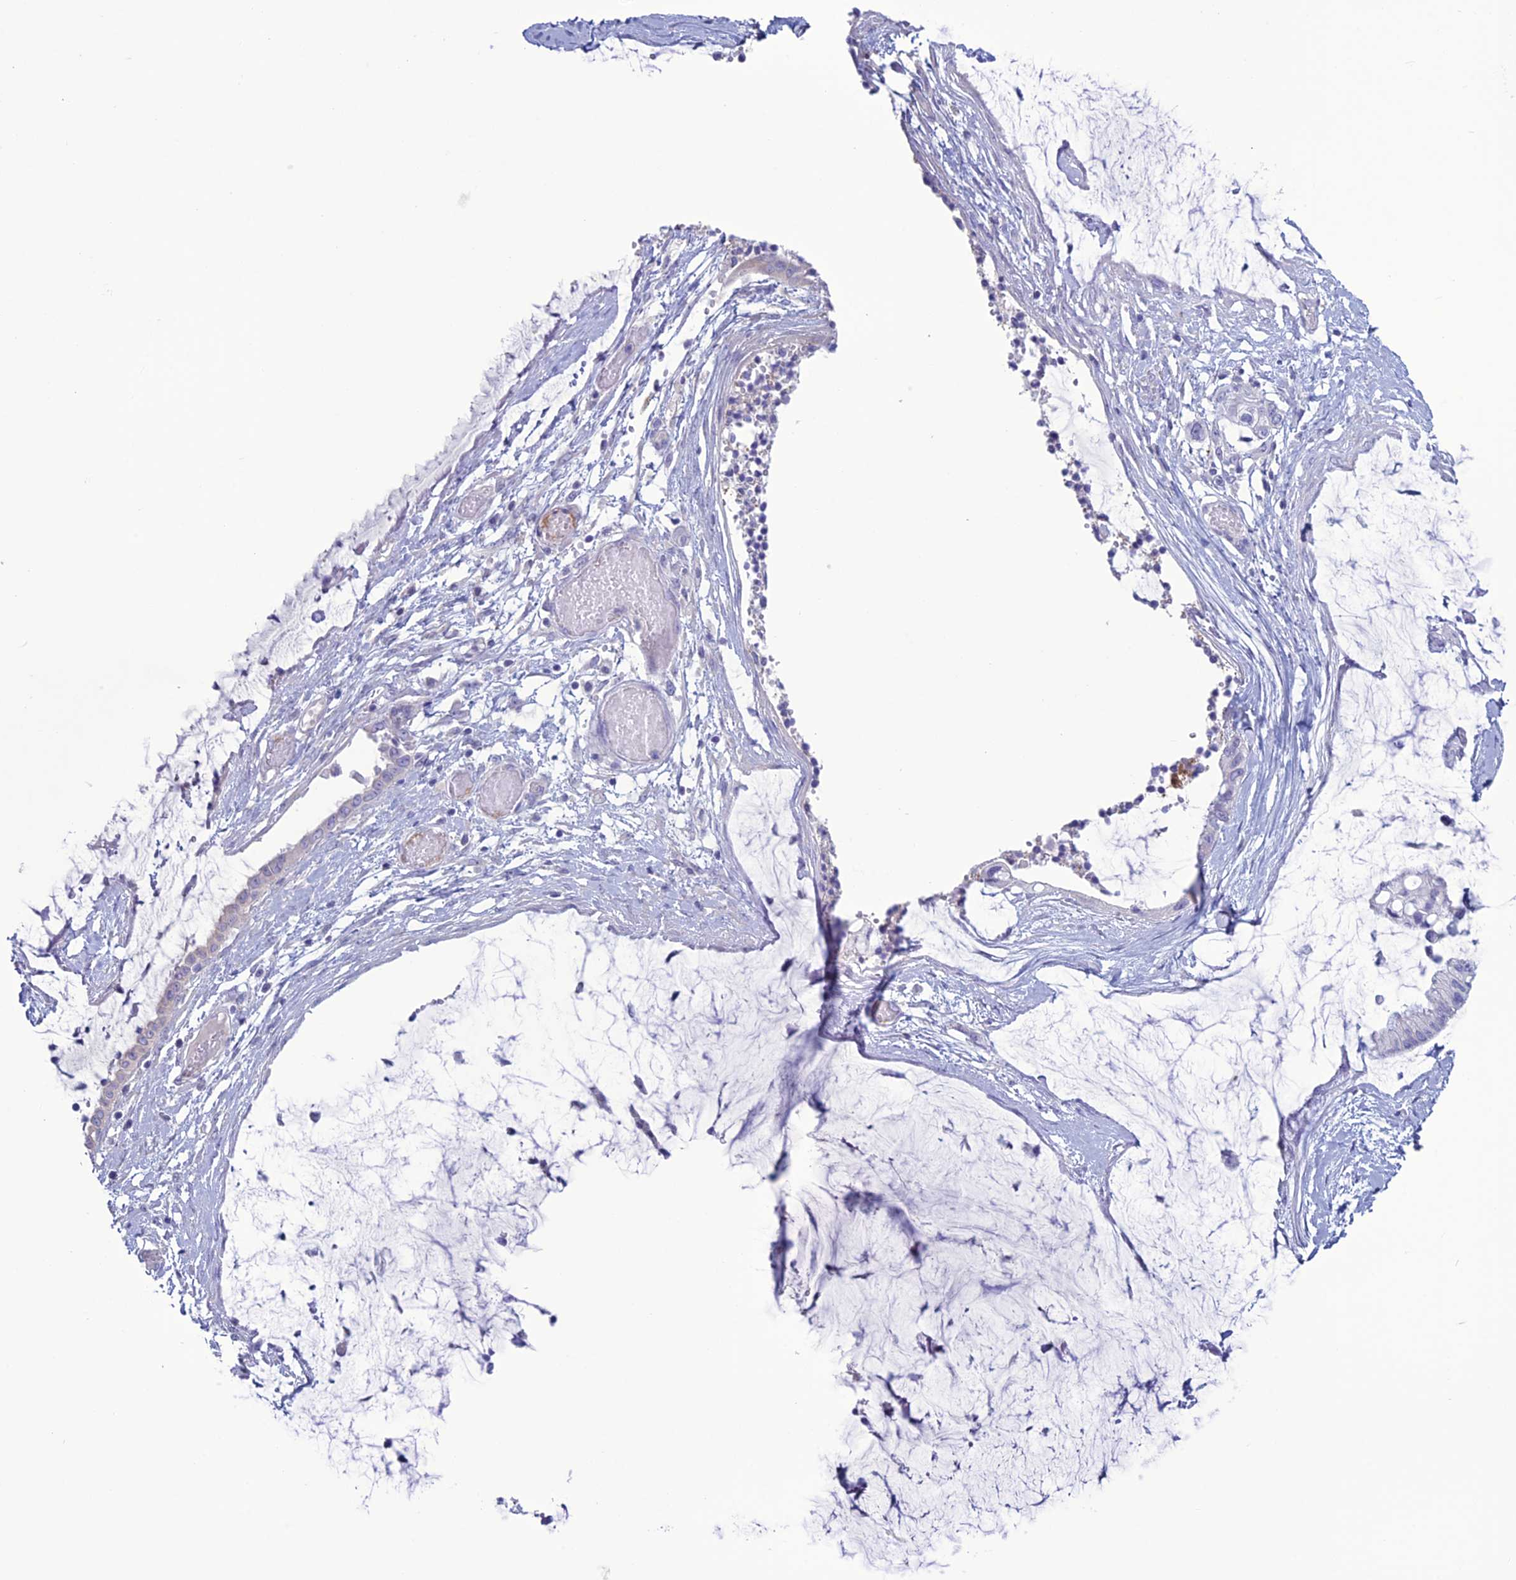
{"staining": {"intensity": "negative", "quantity": "none", "location": "none"}, "tissue": "ovarian cancer", "cell_type": "Tumor cells", "image_type": "cancer", "snomed": [{"axis": "morphology", "description": "Cystadenocarcinoma, mucinous, NOS"}, {"axis": "topography", "description": "Ovary"}], "caption": "High power microscopy photomicrograph of an immunohistochemistry micrograph of ovarian cancer (mucinous cystadenocarcinoma), revealing no significant staining in tumor cells. (DAB (3,3'-diaminobenzidine) immunohistochemistry visualized using brightfield microscopy, high magnification).", "gene": "CLEC2L", "patient": {"sex": "female", "age": 39}}